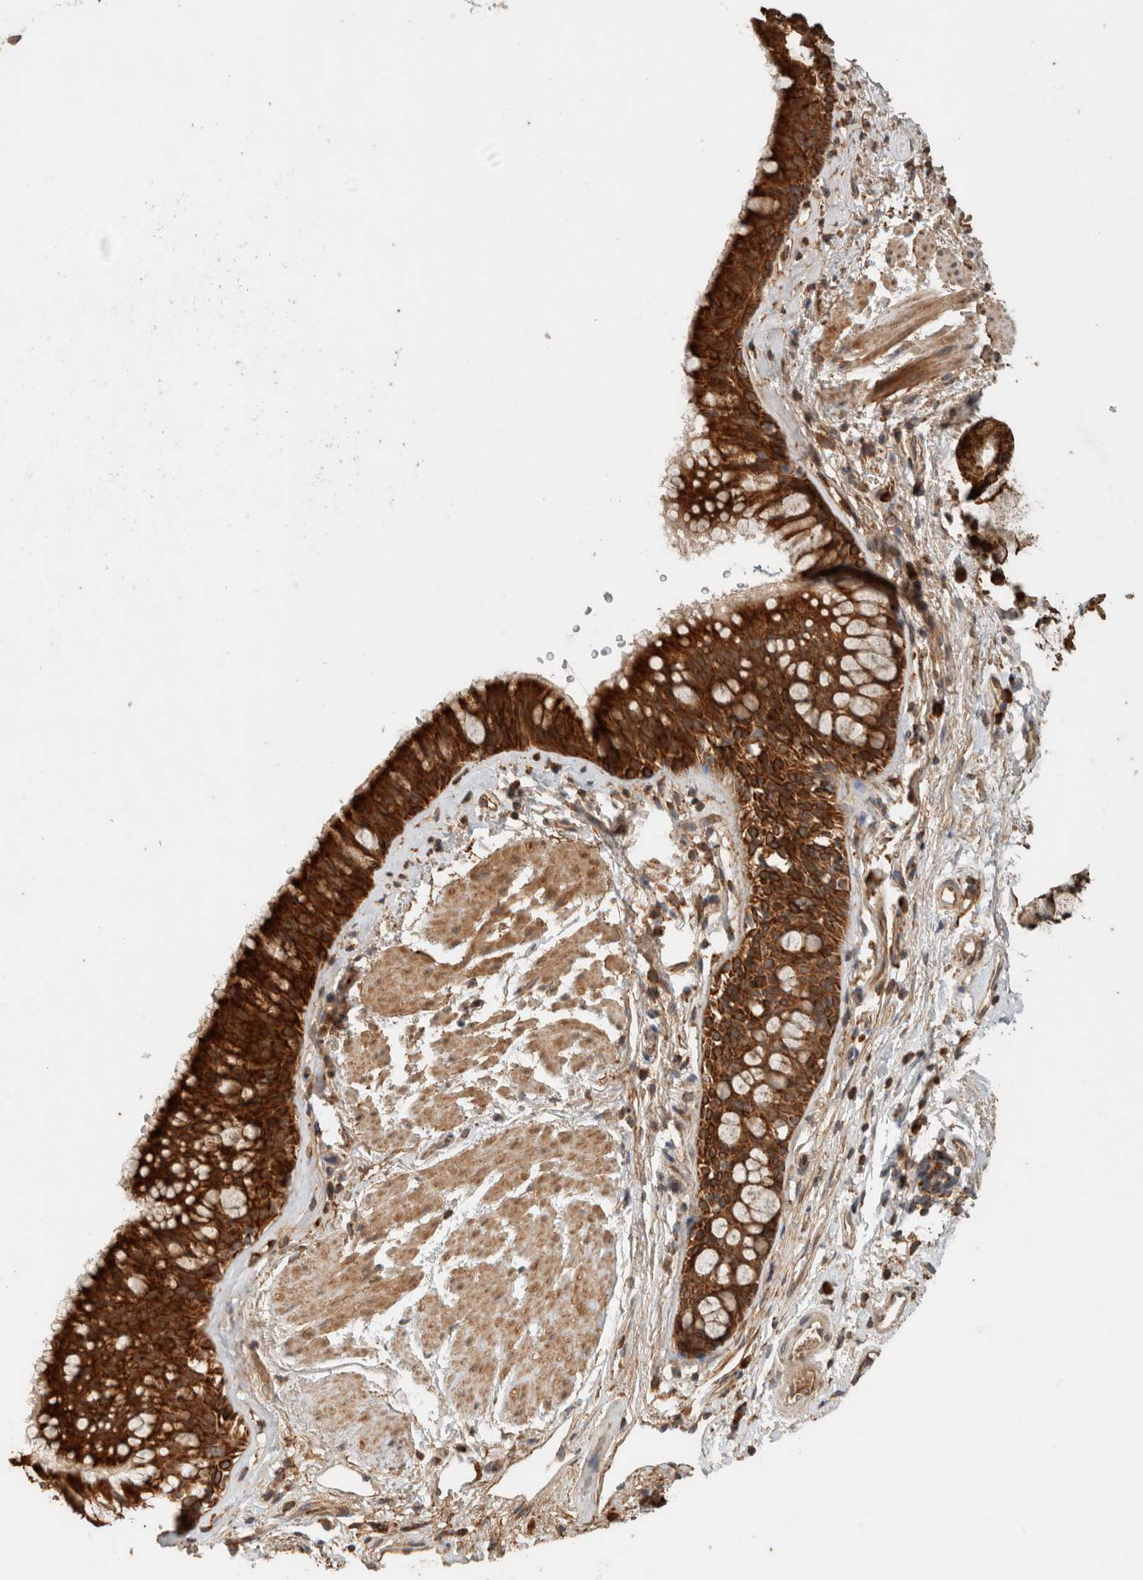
{"staining": {"intensity": "strong", "quantity": ">75%", "location": "cytoplasmic/membranous"}, "tissue": "bronchus", "cell_type": "Respiratory epithelial cells", "image_type": "normal", "snomed": [{"axis": "morphology", "description": "Normal tissue, NOS"}, {"axis": "topography", "description": "Cartilage tissue"}, {"axis": "topography", "description": "Bronchus"}], "caption": "Bronchus stained with a brown dye exhibits strong cytoplasmic/membranous positive expression in approximately >75% of respiratory epithelial cells.", "gene": "EIF2B3", "patient": {"sex": "female", "age": 53}}